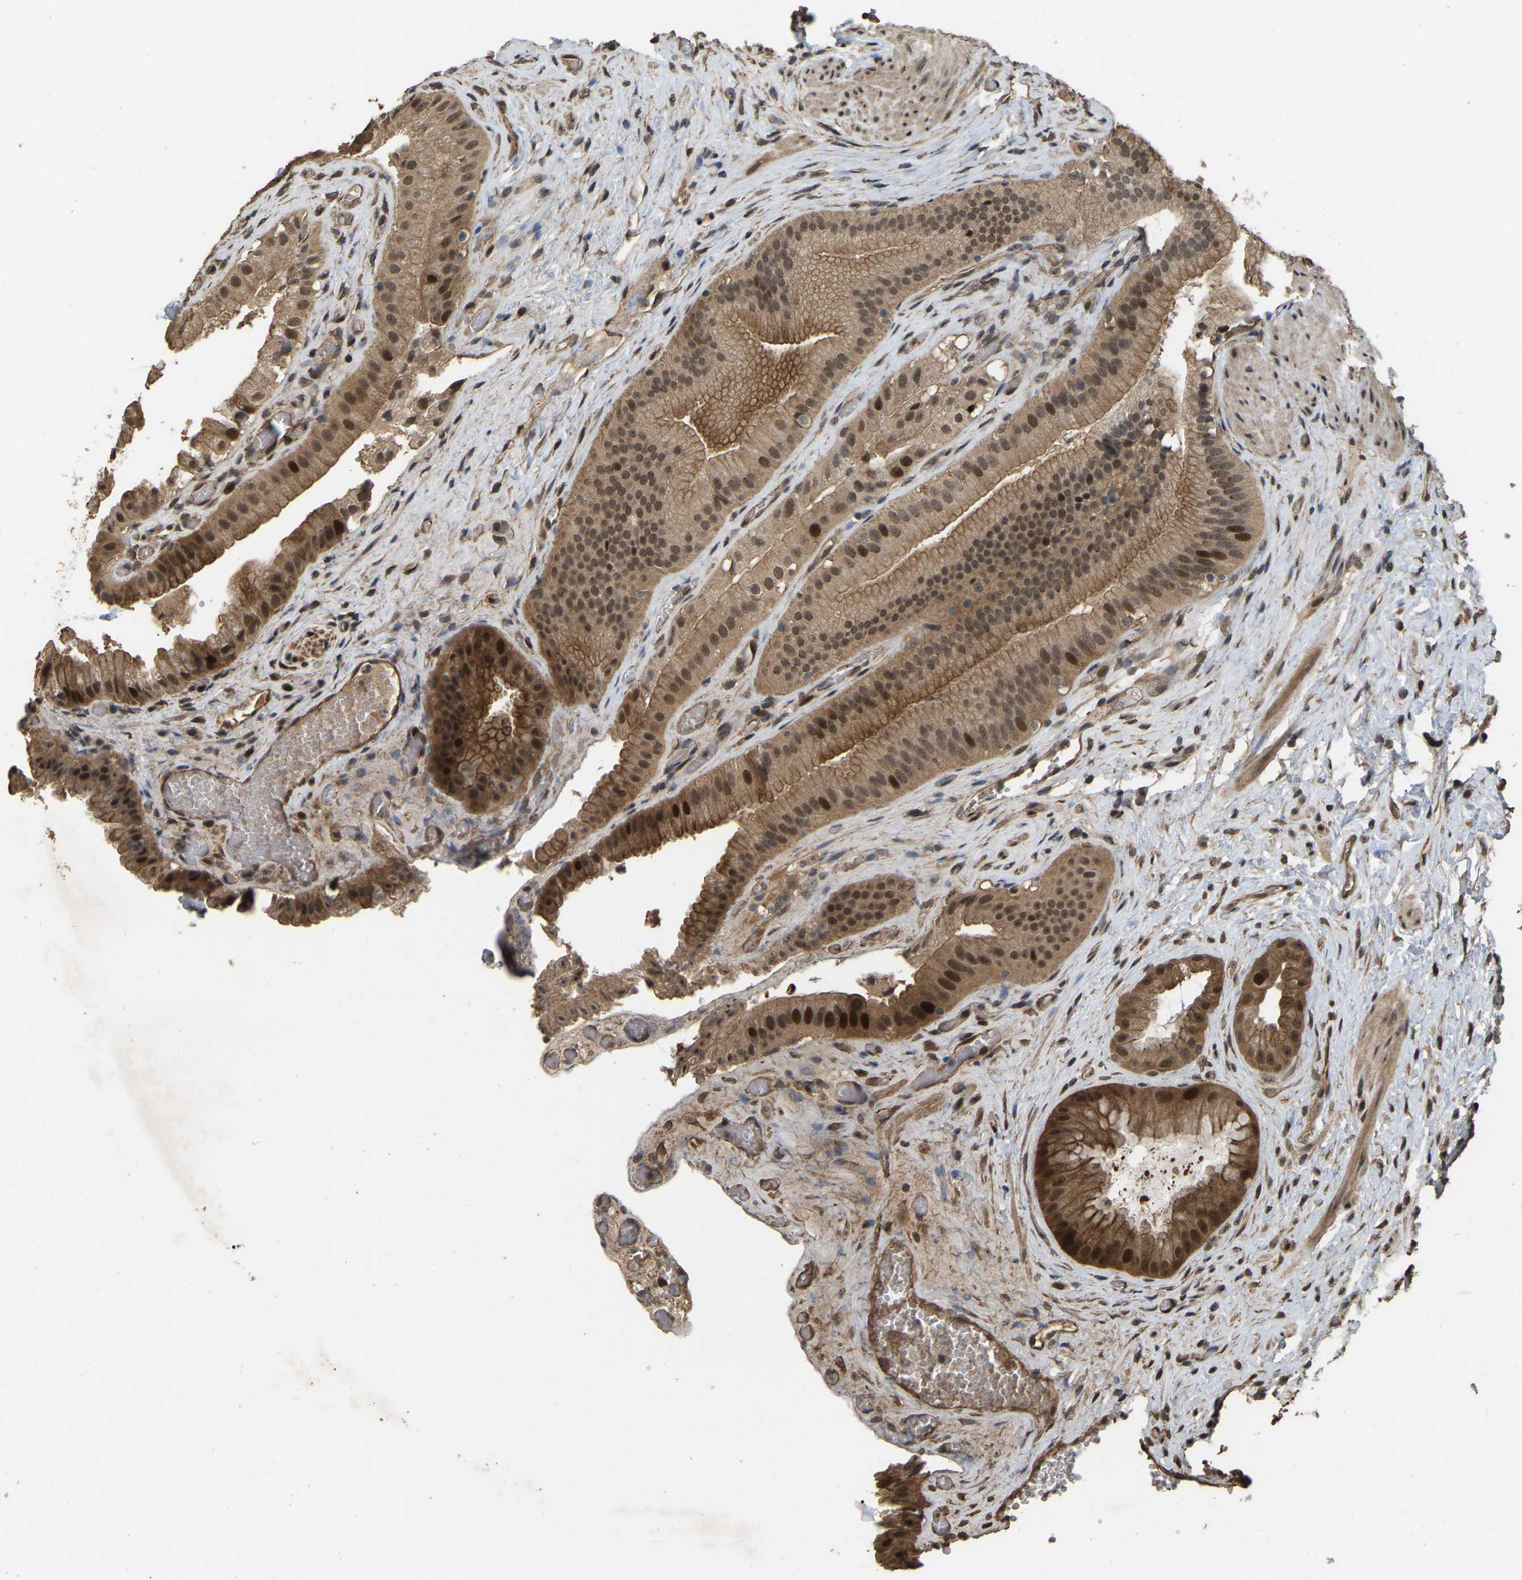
{"staining": {"intensity": "moderate", "quantity": ">75%", "location": "cytoplasmic/membranous,nuclear"}, "tissue": "gallbladder", "cell_type": "Glandular cells", "image_type": "normal", "snomed": [{"axis": "morphology", "description": "Normal tissue, NOS"}, {"axis": "topography", "description": "Gallbladder"}], "caption": "Moderate cytoplasmic/membranous,nuclear positivity is present in approximately >75% of glandular cells in unremarkable gallbladder.", "gene": "ARHGAP23", "patient": {"sex": "male", "age": 49}}